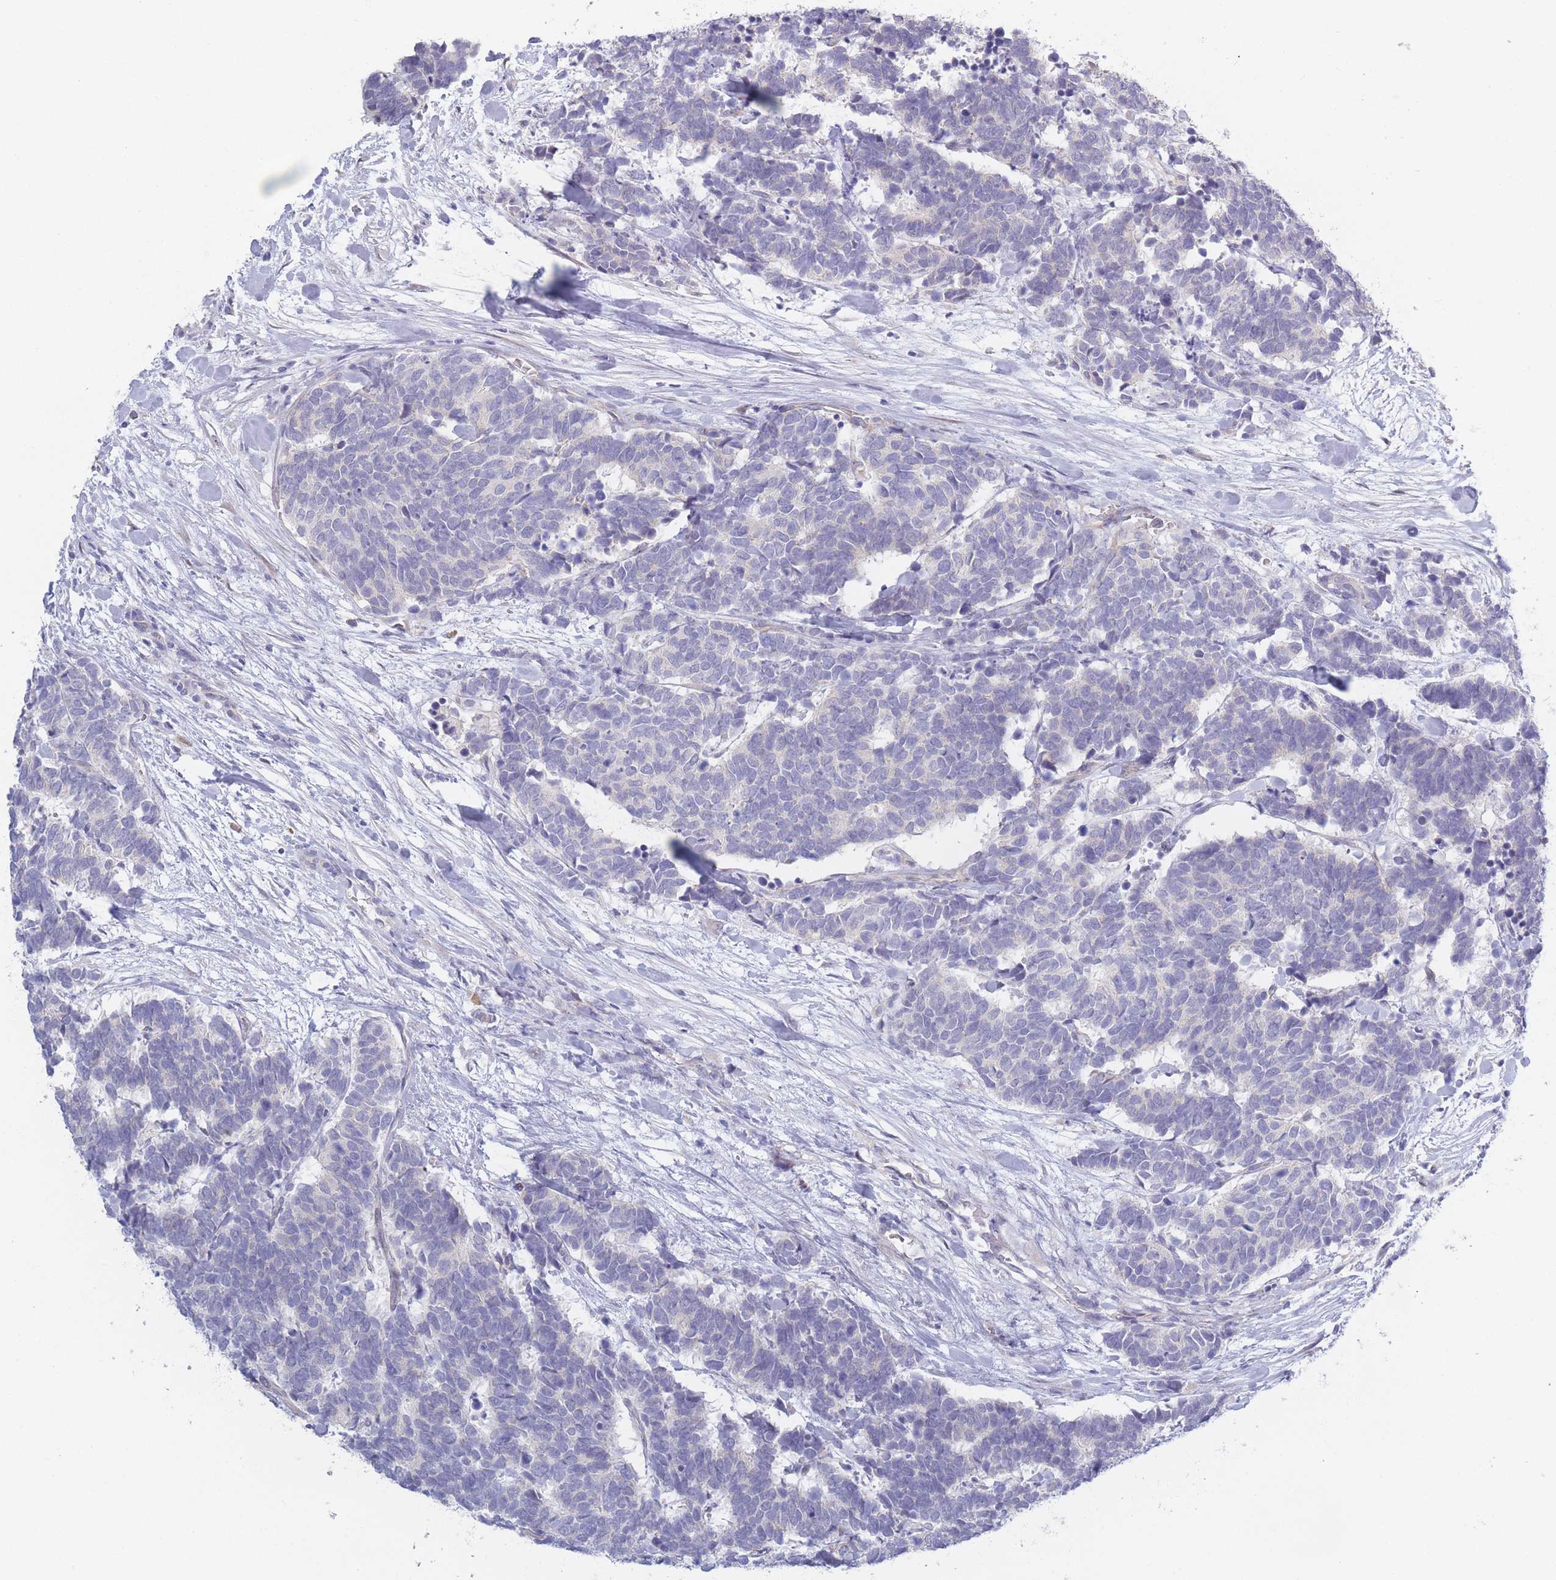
{"staining": {"intensity": "negative", "quantity": "none", "location": "none"}, "tissue": "carcinoid", "cell_type": "Tumor cells", "image_type": "cancer", "snomed": [{"axis": "morphology", "description": "Carcinoma, NOS"}, {"axis": "morphology", "description": "Carcinoid, malignant, NOS"}, {"axis": "topography", "description": "Urinary bladder"}], "caption": "Immunohistochemistry histopathology image of human carcinoid stained for a protein (brown), which exhibits no staining in tumor cells.", "gene": "FAM227B", "patient": {"sex": "male", "age": 57}}